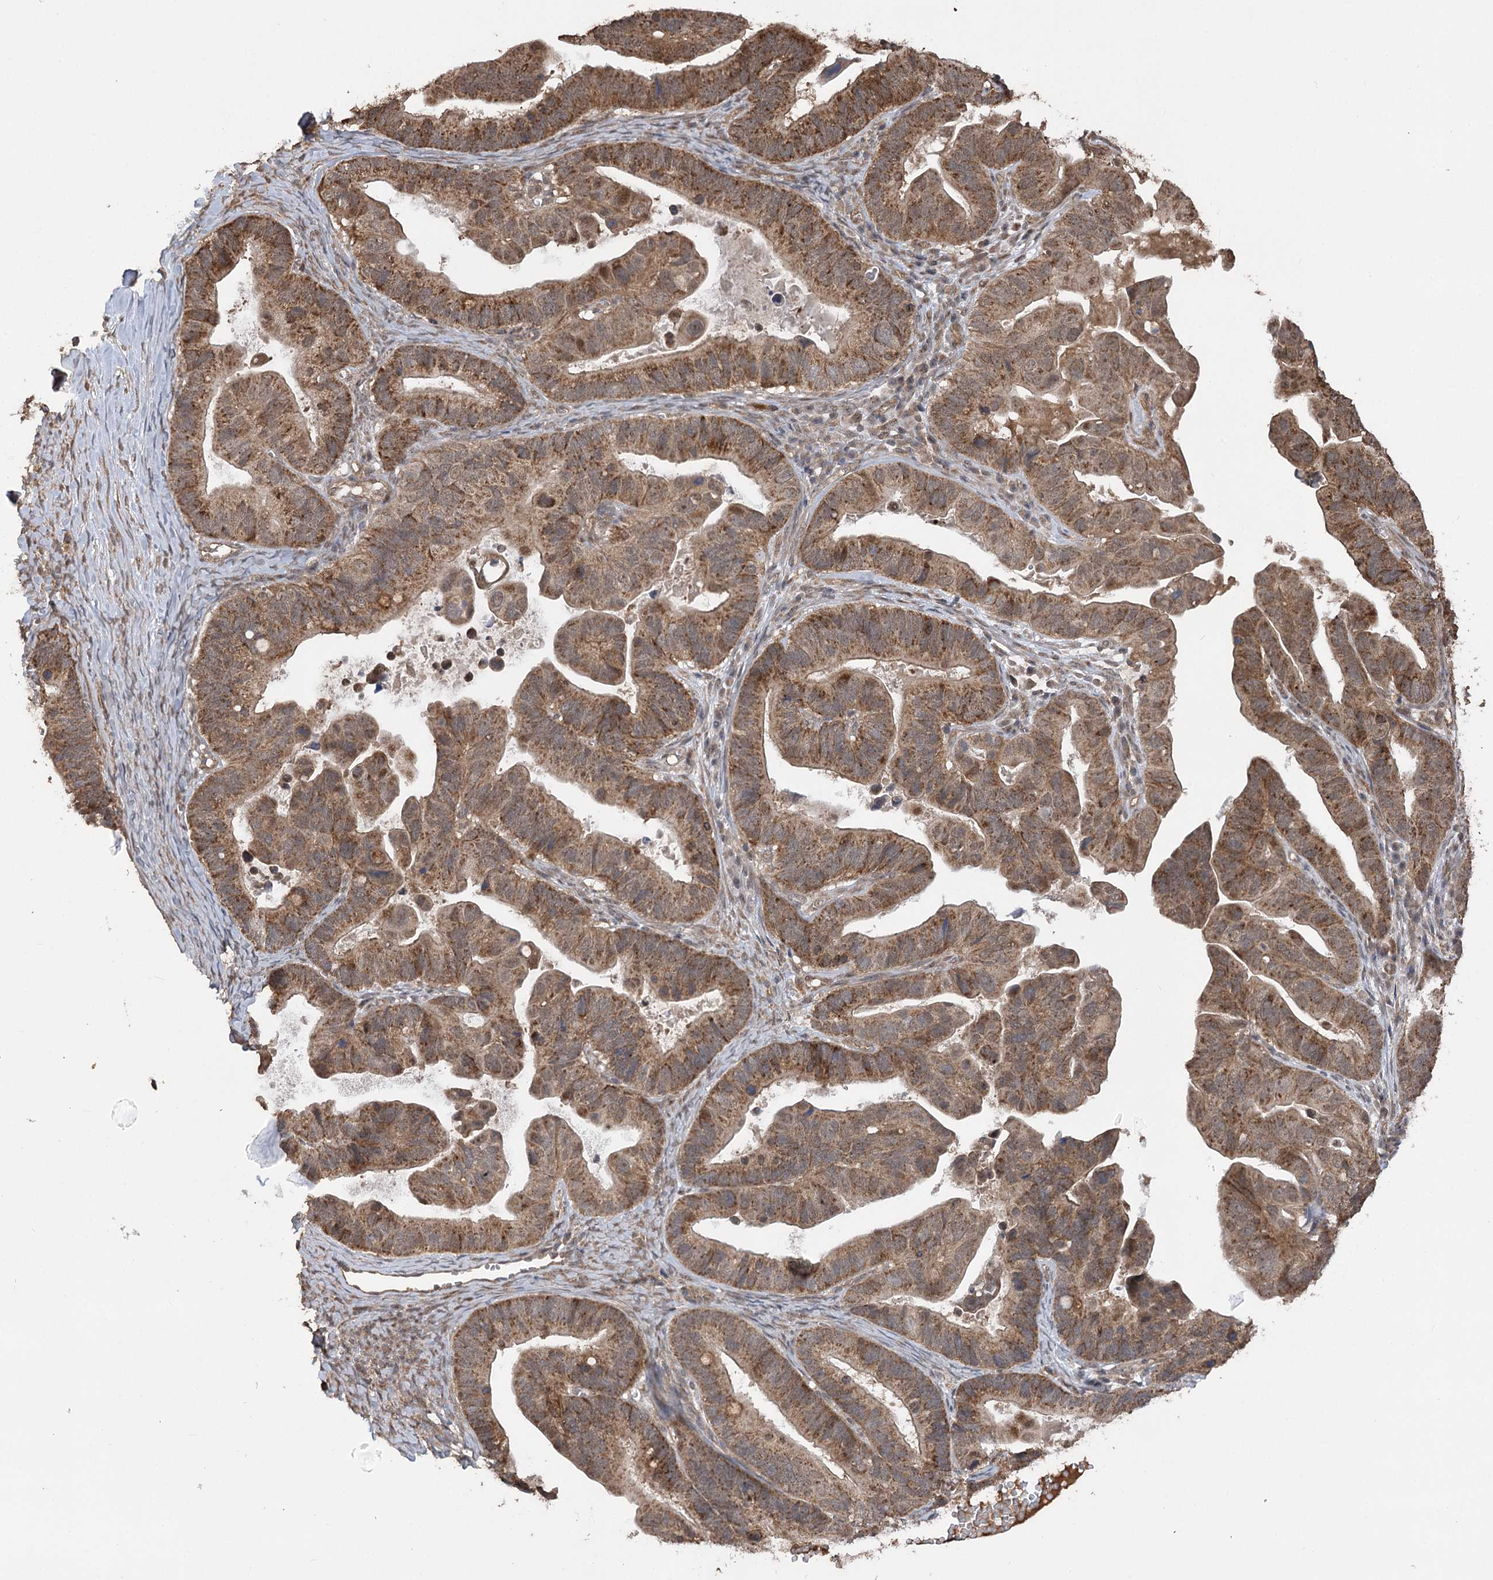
{"staining": {"intensity": "strong", "quantity": ">75%", "location": "cytoplasmic/membranous"}, "tissue": "ovarian cancer", "cell_type": "Tumor cells", "image_type": "cancer", "snomed": [{"axis": "morphology", "description": "Cystadenocarcinoma, serous, NOS"}, {"axis": "topography", "description": "Ovary"}], "caption": "The immunohistochemical stain labels strong cytoplasmic/membranous positivity in tumor cells of serous cystadenocarcinoma (ovarian) tissue.", "gene": "TENM2", "patient": {"sex": "female", "age": 56}}